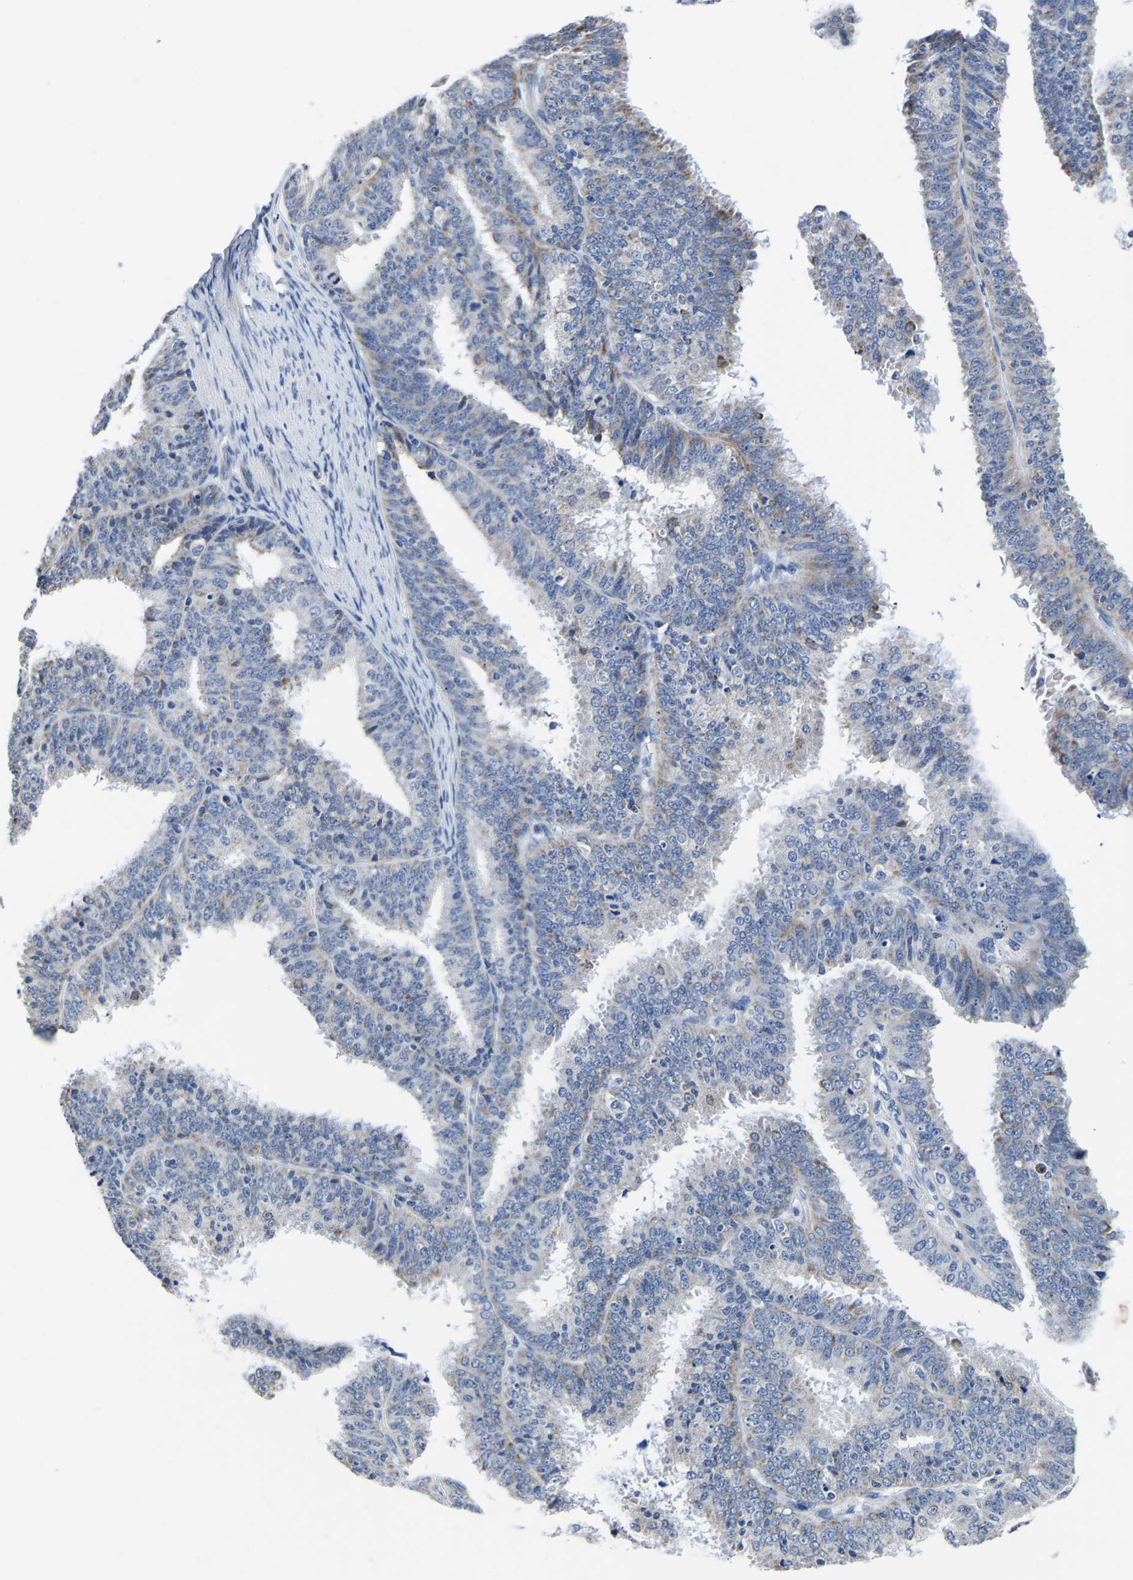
{"staining": {"intensity": "moderate", "quantity": "<25%", "location": "cytoplasmic/membranous"}, "tissue": "endometrial cancer", "cell_type": "Tumor cells", "image_type": "cancer", "snomed": [{"axis": "morphology", "description": "Adenocarcinoma, NOS"}, {"axis": "topography", "description": "Endometrium"}], "caption": "Moderate cytoplasmic/membranous protein positivity is appreciated in approximately <25% of tumor cells in adenocarcinoma (endometrial).", "gene": "FGD5", "patient": {"sex": "female", "age": 70}}